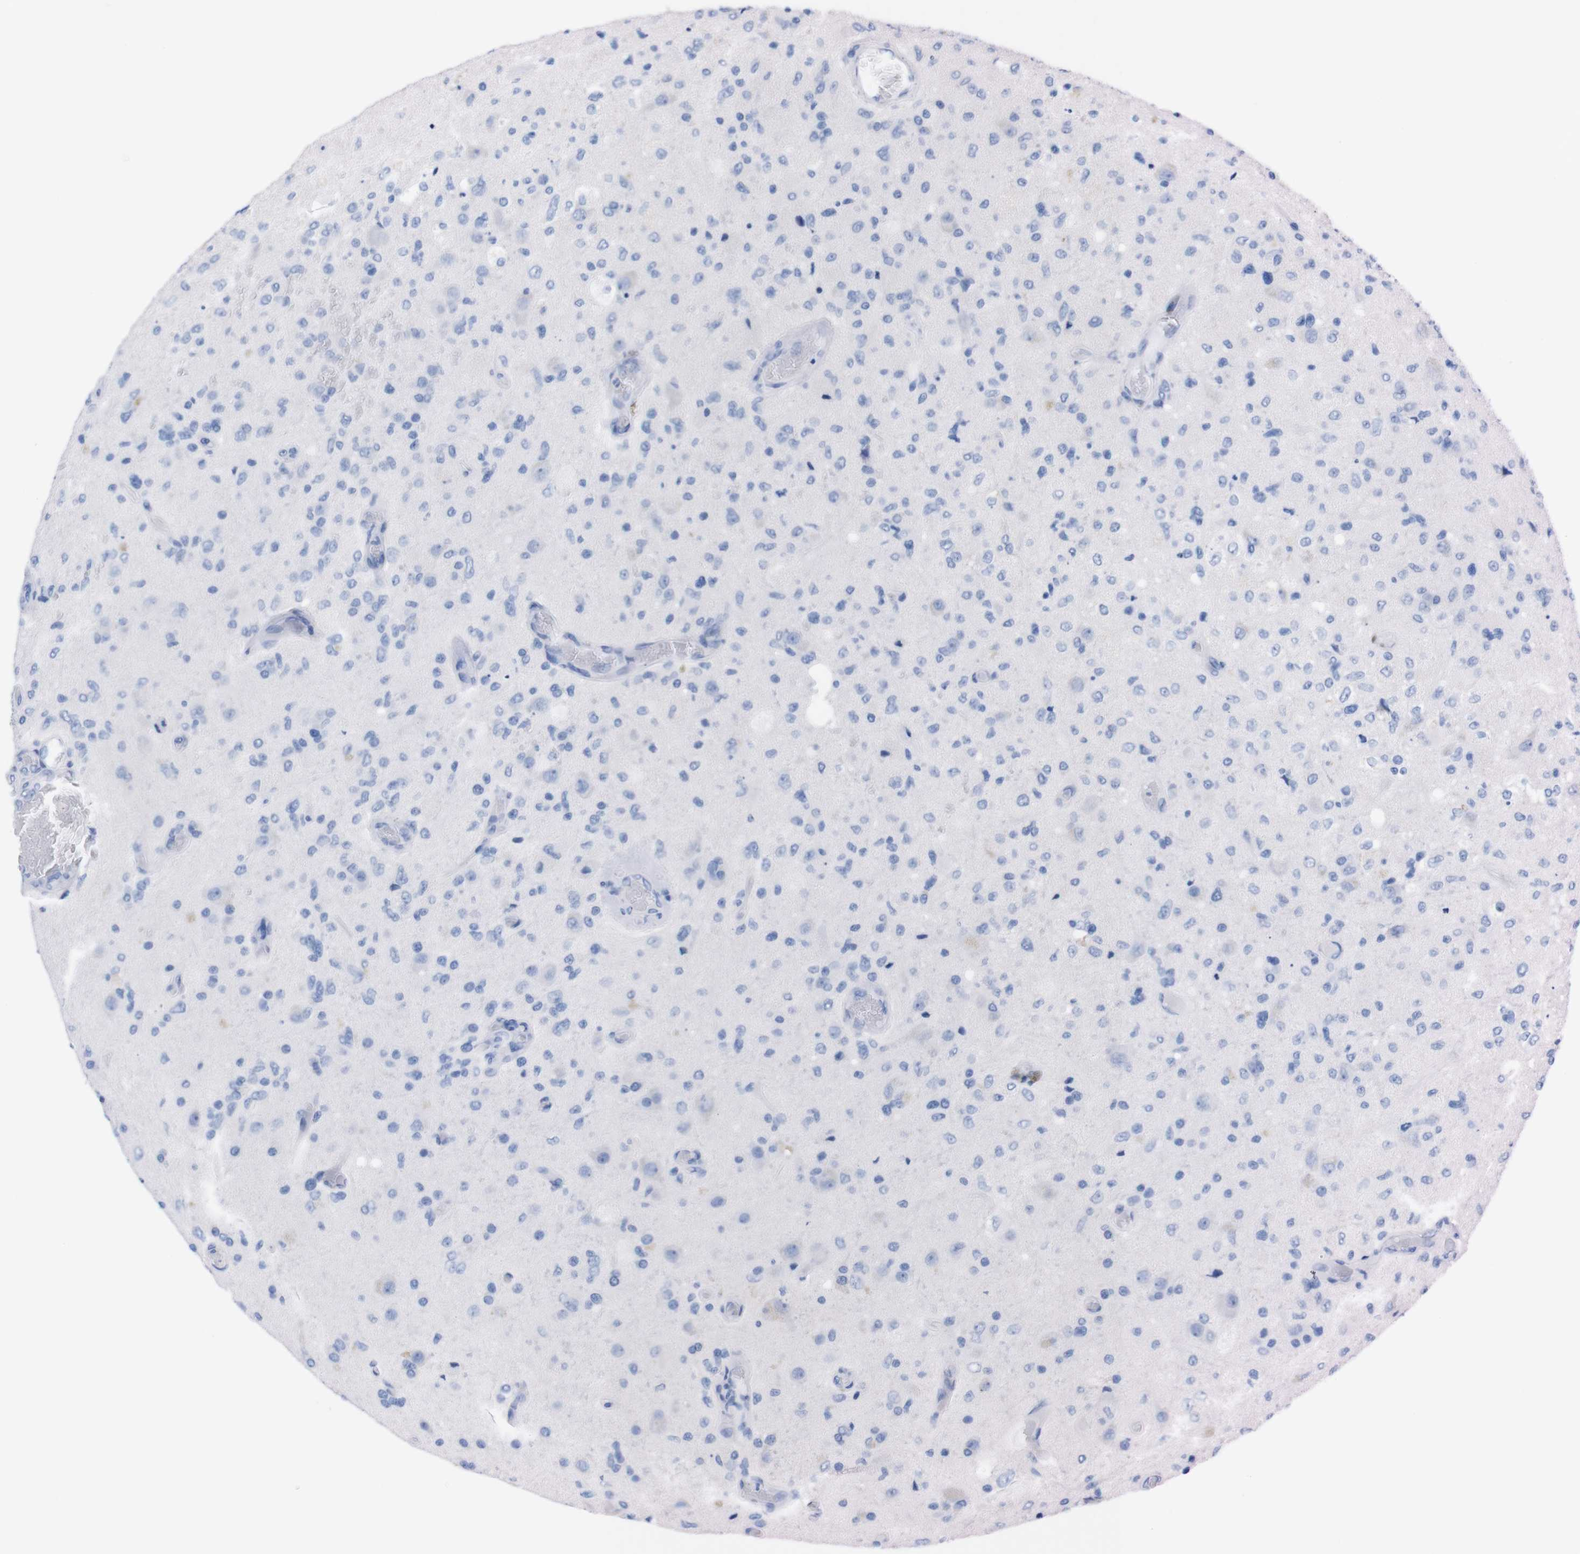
{"staining": {"intensity": "negative", "quantity": "none", "location": "none"}, "tissue": "glioma", "cell_type": "Tumor cells", "image_type": "cancer", "snomed": [{"axis": "morphology", "description": "Normal tissue, NOS"}, {"axis": "morphology", "description": "Glioma, malignant, High grade"}, {"axis": "topography", "description": "Cerebral cortex"}], "caption": "The histopathology image exhibits no significant staining in tumor cells of glioma.", "gene": "TMEM243", "patient": {"sex": "male", "age": 77}}